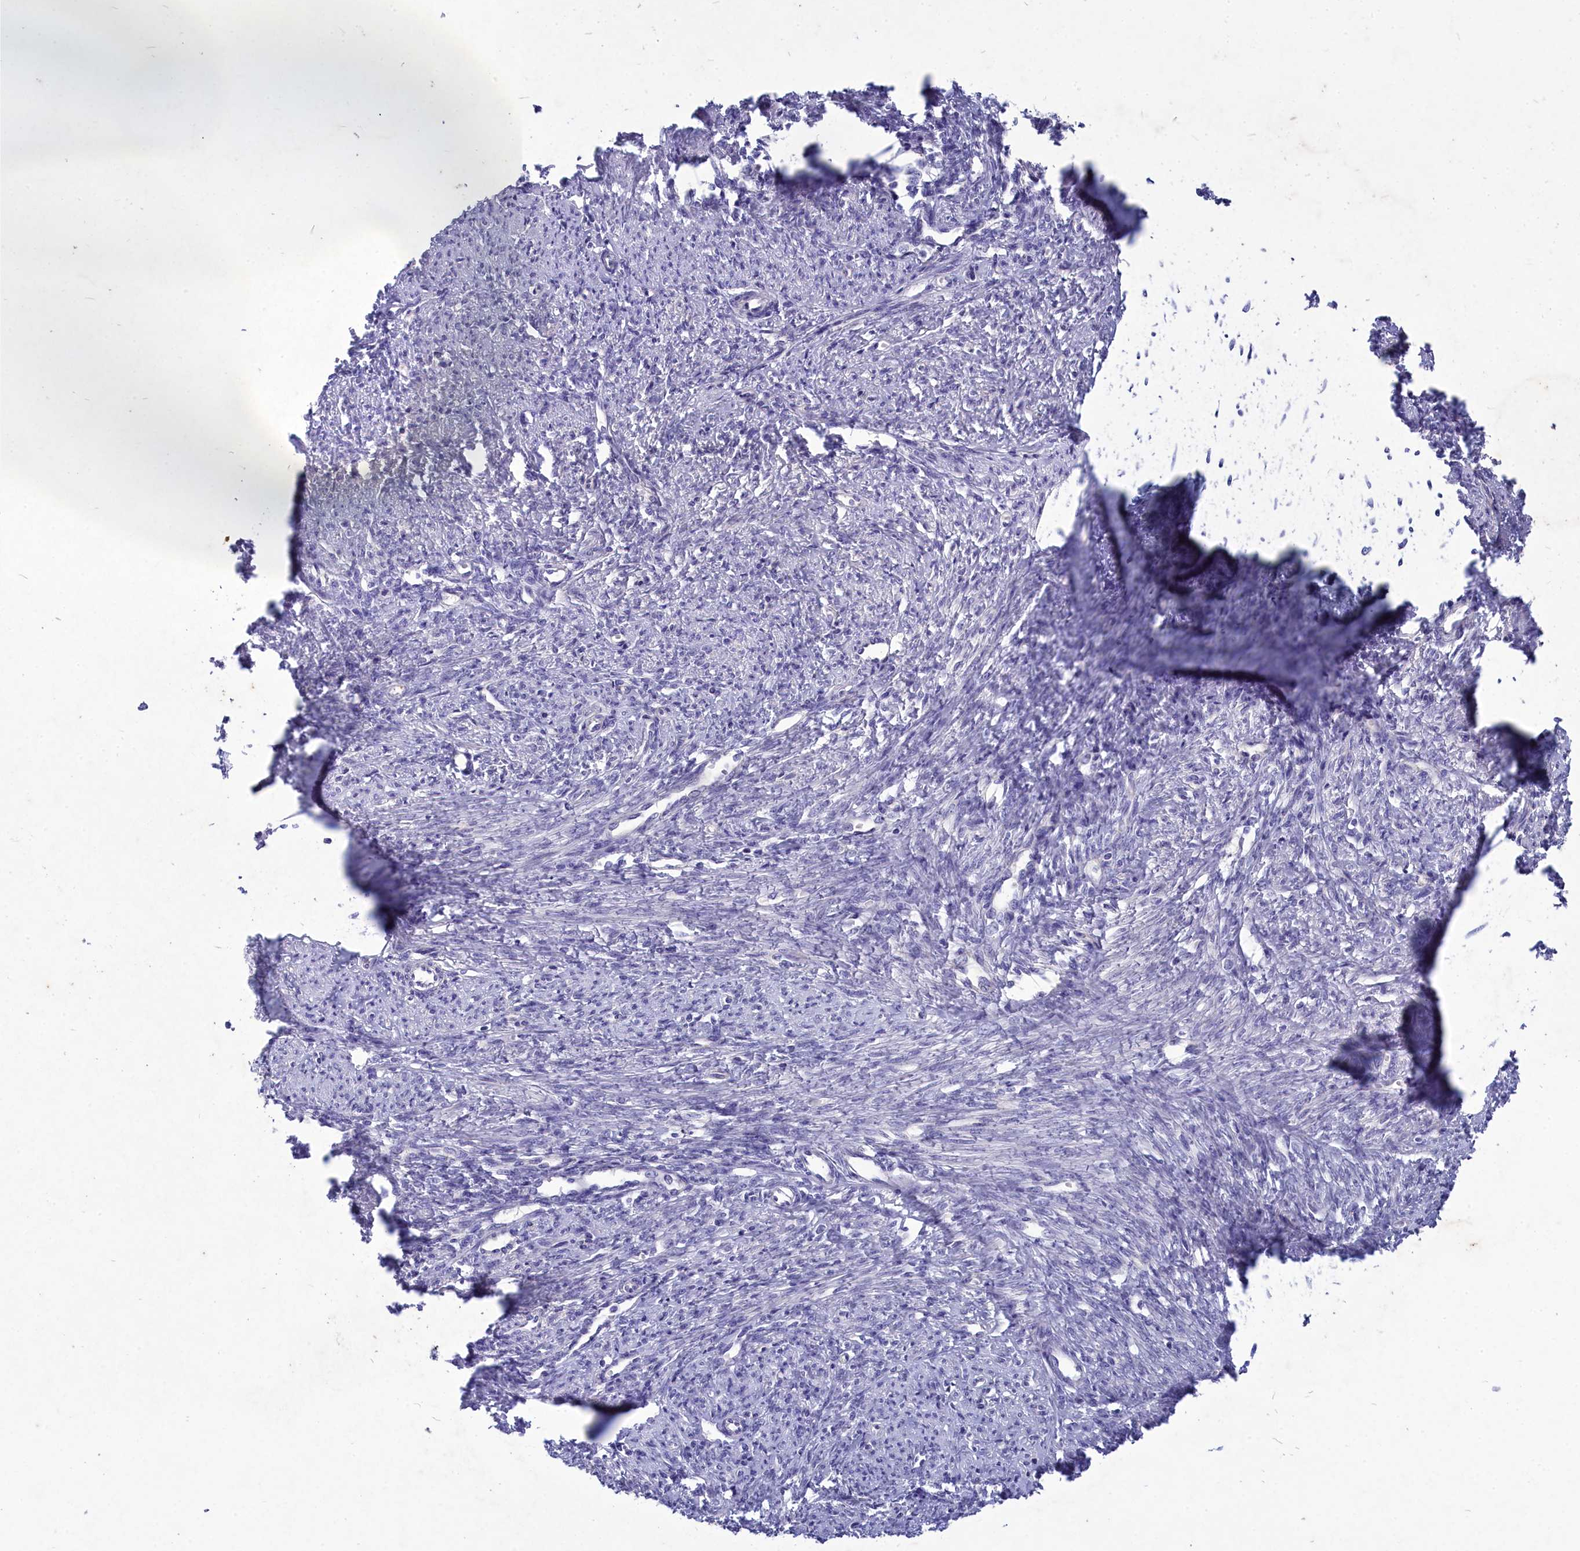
{"staining": {"intensity": "negative", "quantity": "none", "location": "none"}, "tissue": "smooth muscle", "cell_type": "Smooth muscle cells", "image_type": "normal", "snomed": [{"axis": "morphology", "description": "Normal tissue, NOS"}, {"axis": "topography", "description": "Smooth muscle"}, {"axis": "topography", "description": "Uterus"}], "caption": "DAB immunohistochemical staining of unremarkable human smooth muscle displays no significant expression in smooth muscle cells.", "gene": "DEFB119", "patient": {"sex": "female", "age": 59}}